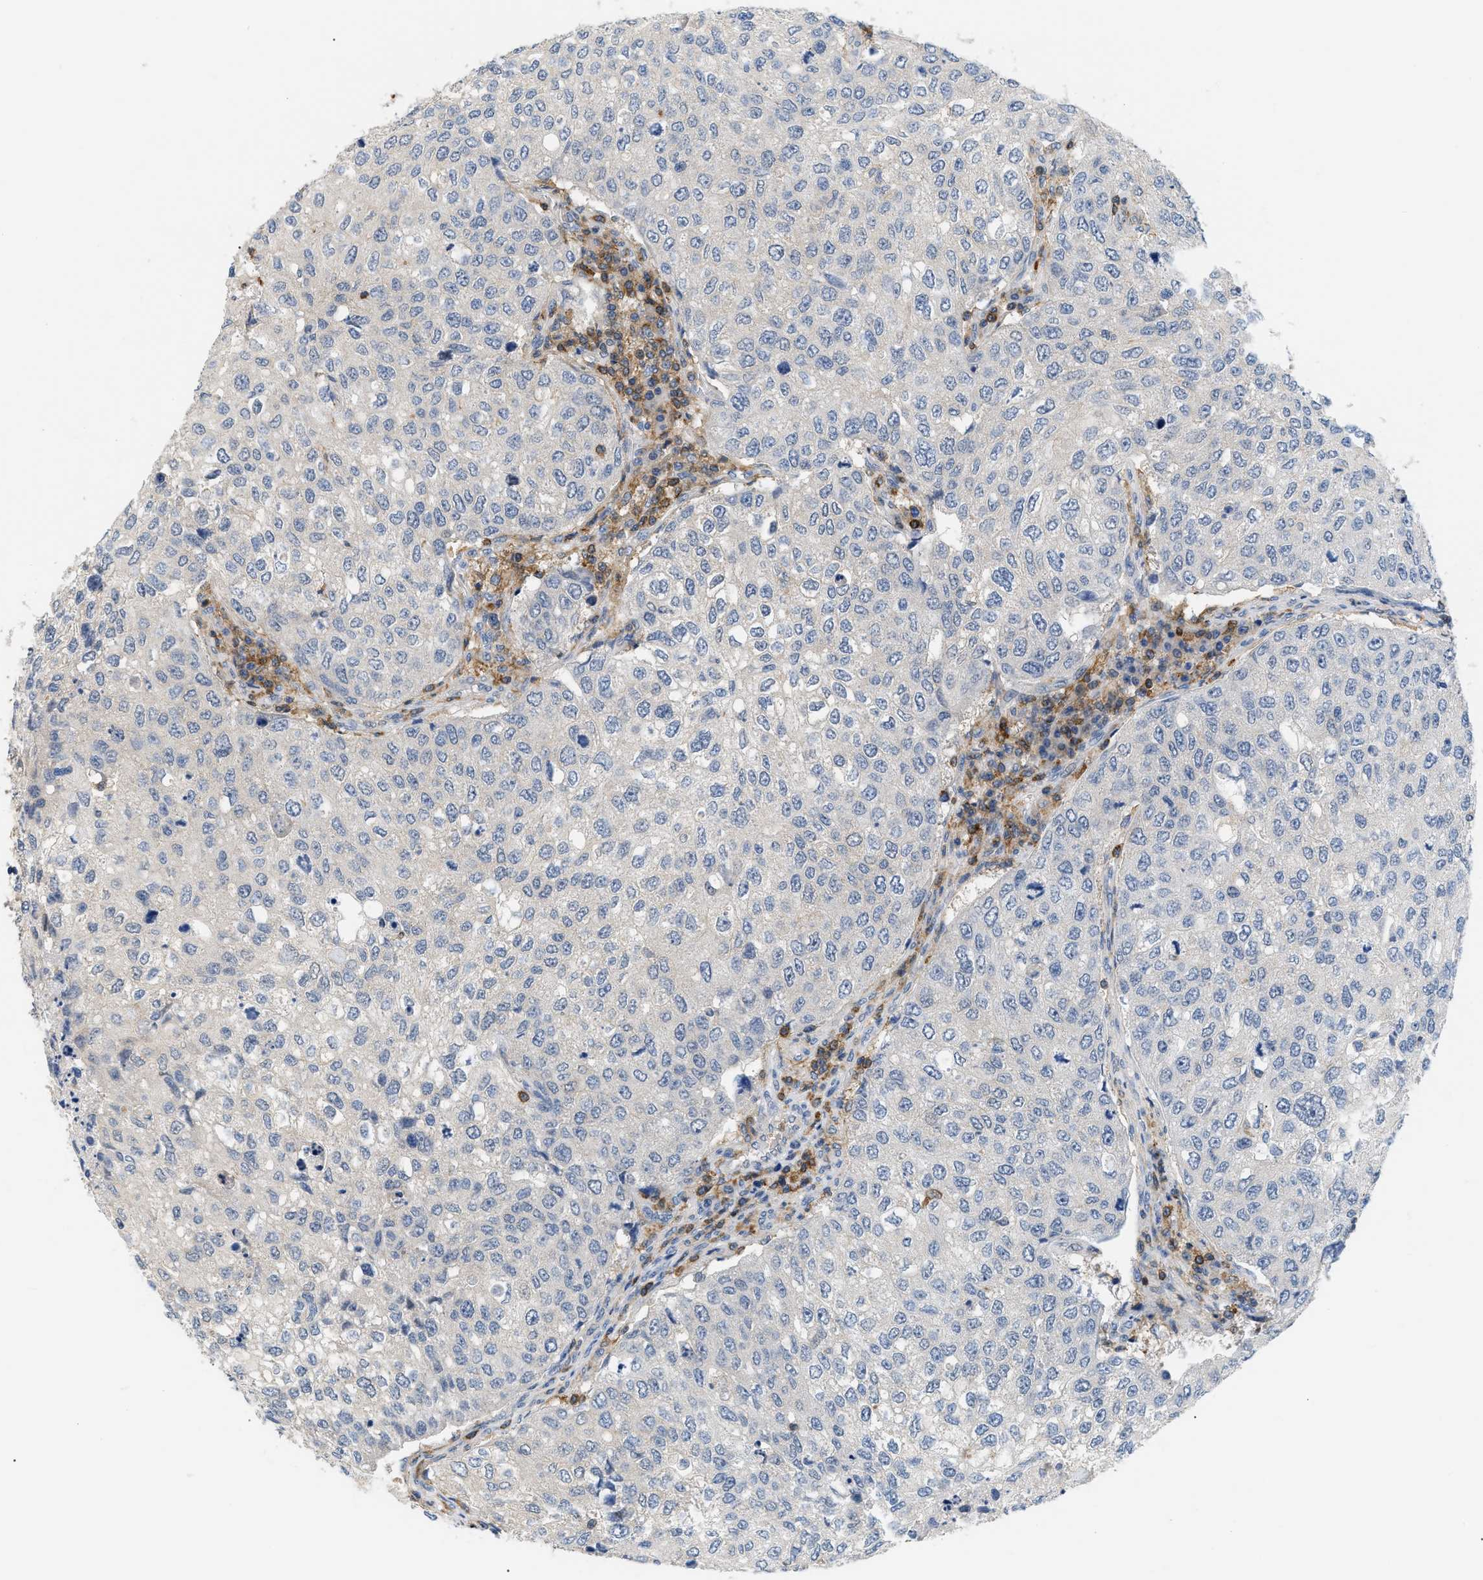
{"staining": {"intensity": "negative", "quantity": "none", "location": "none"}, "tissue": "urothelial cancer", "cell_type": "Tumor cells", "image_type": "cancer", "snomed": [{"axis": "morphology", "description": "Urothelial carcinoma, High grade"}, {"axis": "topography", "description": "Lymph node"}, {"axis": "topography", "description": "Urinary bladder"}], "caption": "IHC of human urothelial carcinoma (high-grade) exhibits no staining in tumor cells.", "gene": "INPP5D", "patient": {"sex": "male", "age": 51}}